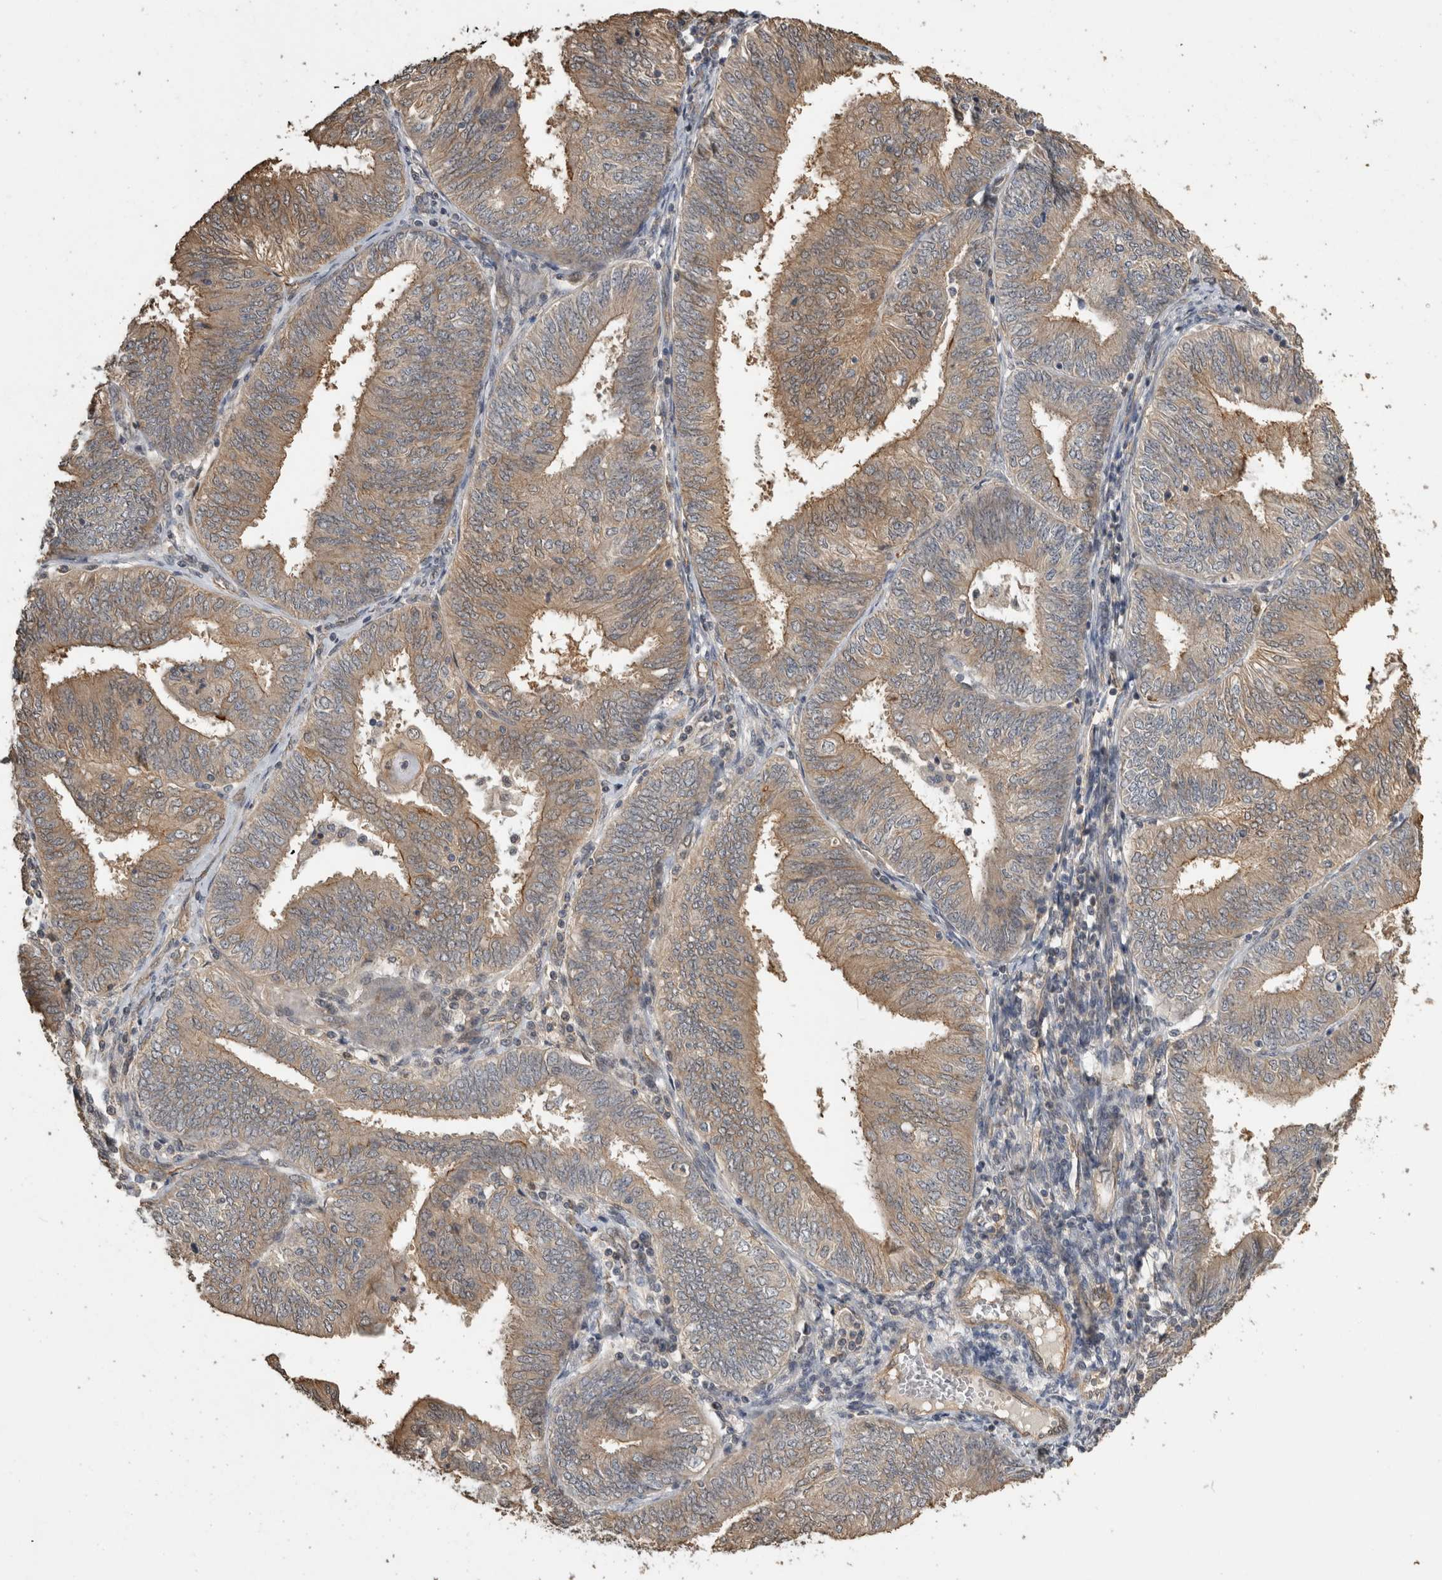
{"staining": {"intensity": "weak", "quantity": ">75%", "location": "cytoplasmic/membranous"}, "tissue": "endometrial cancer", "cell_type": "Tumor cells", "image_type": "cancer", "snomed": [{"axis": "morphology", "description": "Adenocarcinoma, NOS"}, {"axis": "topography", "description": "Endometrium"}], "caption": "Immunohistochemical staining of human adenocarcinoma (endometrial) exhibits weak cytoplasmic/membranous protein positivity in approximately >75% of tumor cells. (DAB IHC, brown staining for protein, blue staining for nuclei).", "gene": "RHPN1", "patient": {"sex": "female", "age": 58}}